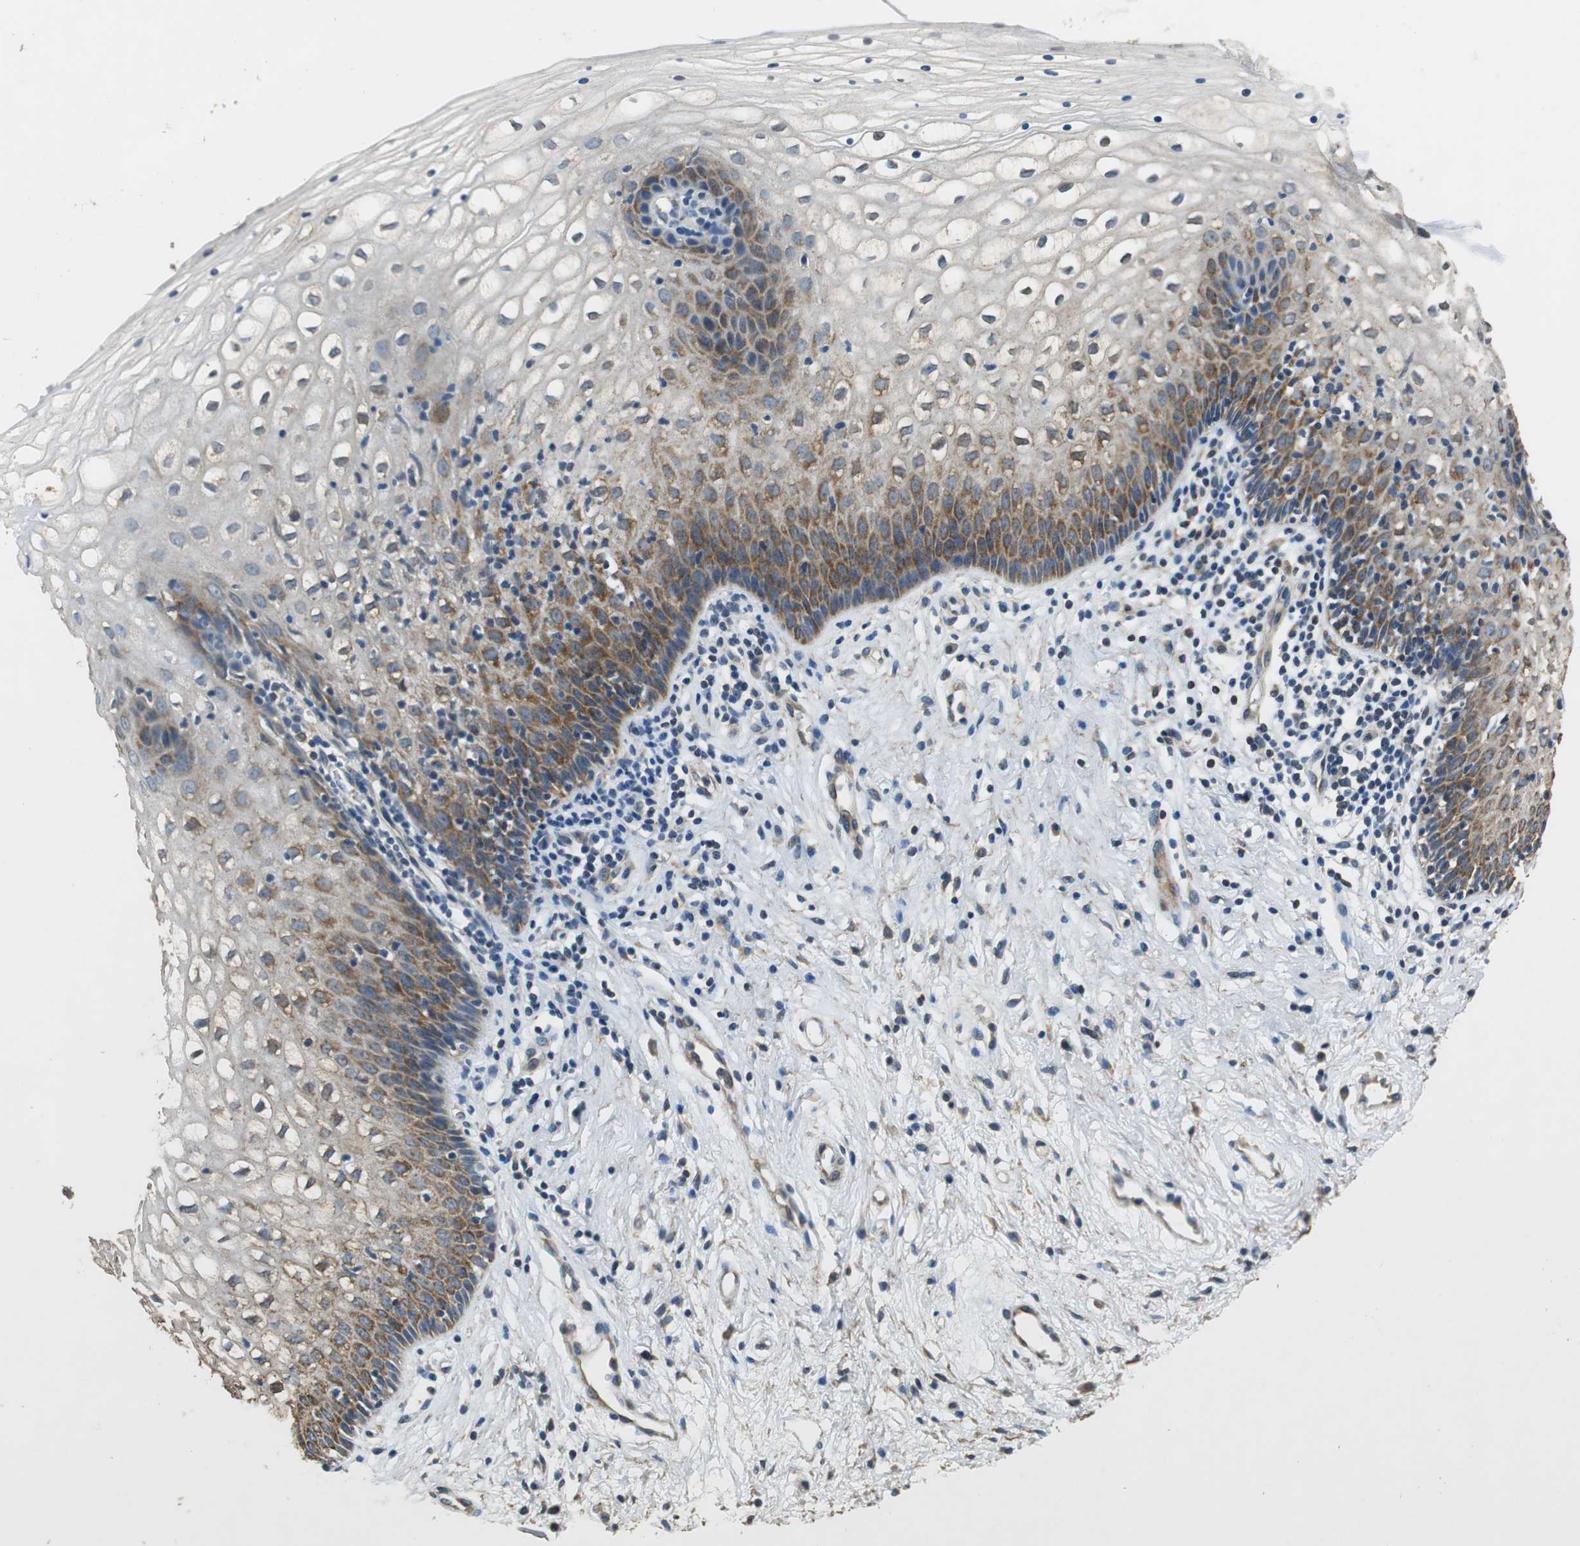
{"staining": {"intensity": "strong", "quantity": "<25%", "location": "cytoplasmic/membranous"}, "tissue": "vagina", "cell_type": "Squamous epithelial cells", "image_type": "normal", "snomed": [{"axis": "morphology", "description": "Normal tissue, NOS"}, {"axis": "topography", "description": "Vagina"}], "caption": "Protein expression analysis of unremarkable vagina reveals strong cytoplasmic/membranous expression in about <25% of squamous epithelial cells. (DAB IHC with brightfield microscopy, high magnification).", "gene": "ALDH4A1", "patient": {"sex": "female", "age": 34}}